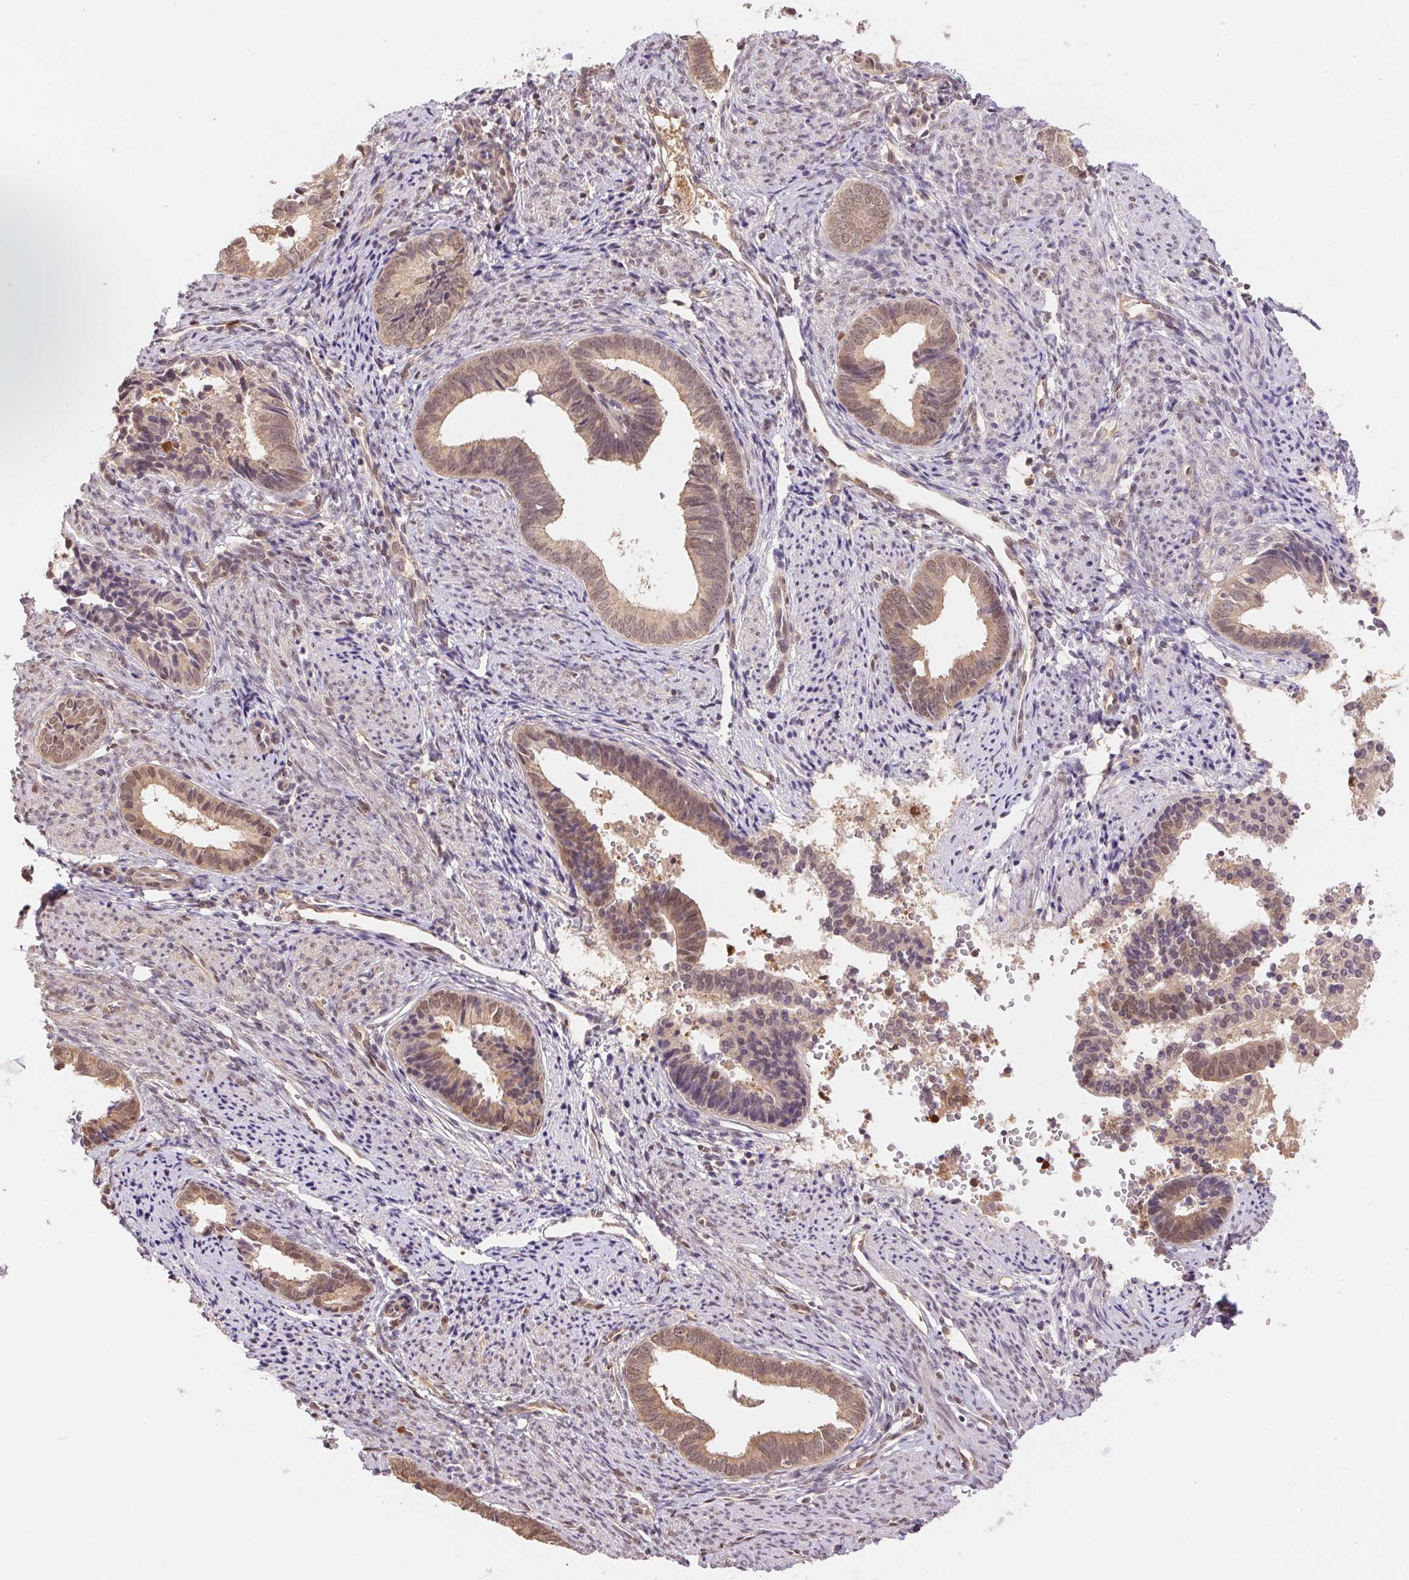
{"staining": {"intensity": "weak", "quantity": ">75%", "location": "cytoplasmic/membranous,nuclear"}, "tissue": "endometrial cancer", "cell_type": "Tumor cells", "image_type": "cancer", "snomed": [{"axis": "morphology", "description": "Adenocarcinoma, NOS"}, {"axis": "topography", "description": "Endometrium"}], "caption": "Weak cytoplasmic/membranous and nuclear staining for a protein is present in approximately >75% of tumor cells of endometrial adenocarcinoma using immunohistochemistry.", "gene": "CDC123", "patient": {"sex": "female", "age": 75}}